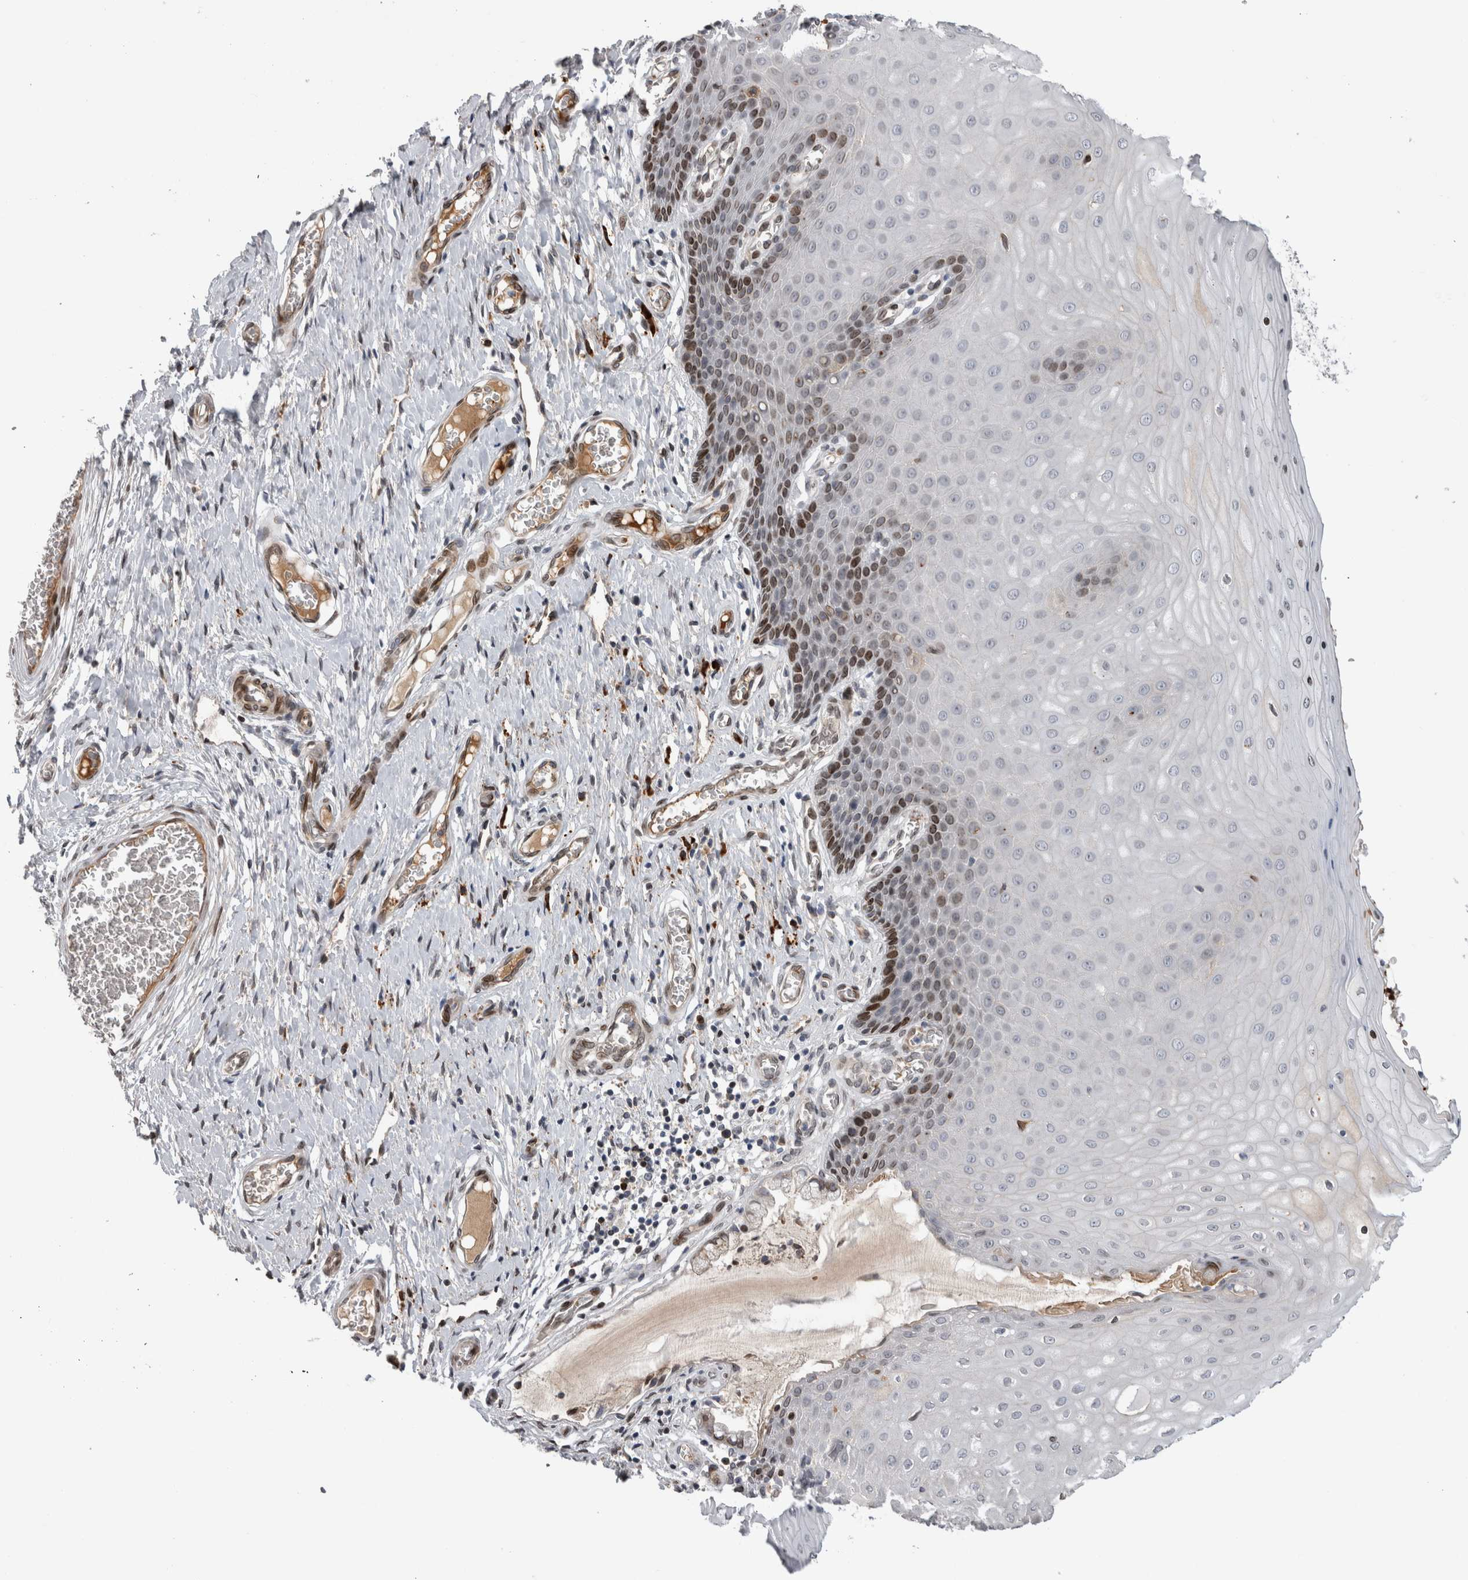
{"staining": {"intensity": "moderate", "quantity": "<25%", "location": "nuclear"}, "tissue": "cervix", "cell_type": "Glandular cells", "image_type": "normal", "snomed": [{"axis": "morphology", "description": "Normal tissue, NOS"}, {"axis": "topography", "description": "Cervix"}], "caption": "The micrograph displays immunohistochemical staining of normal cervix. There is moderate nuclear expression is present in approximately <25% of glandular cells.", "gene": "DMTN", "patient": {"sex": "female", "age": 55}}